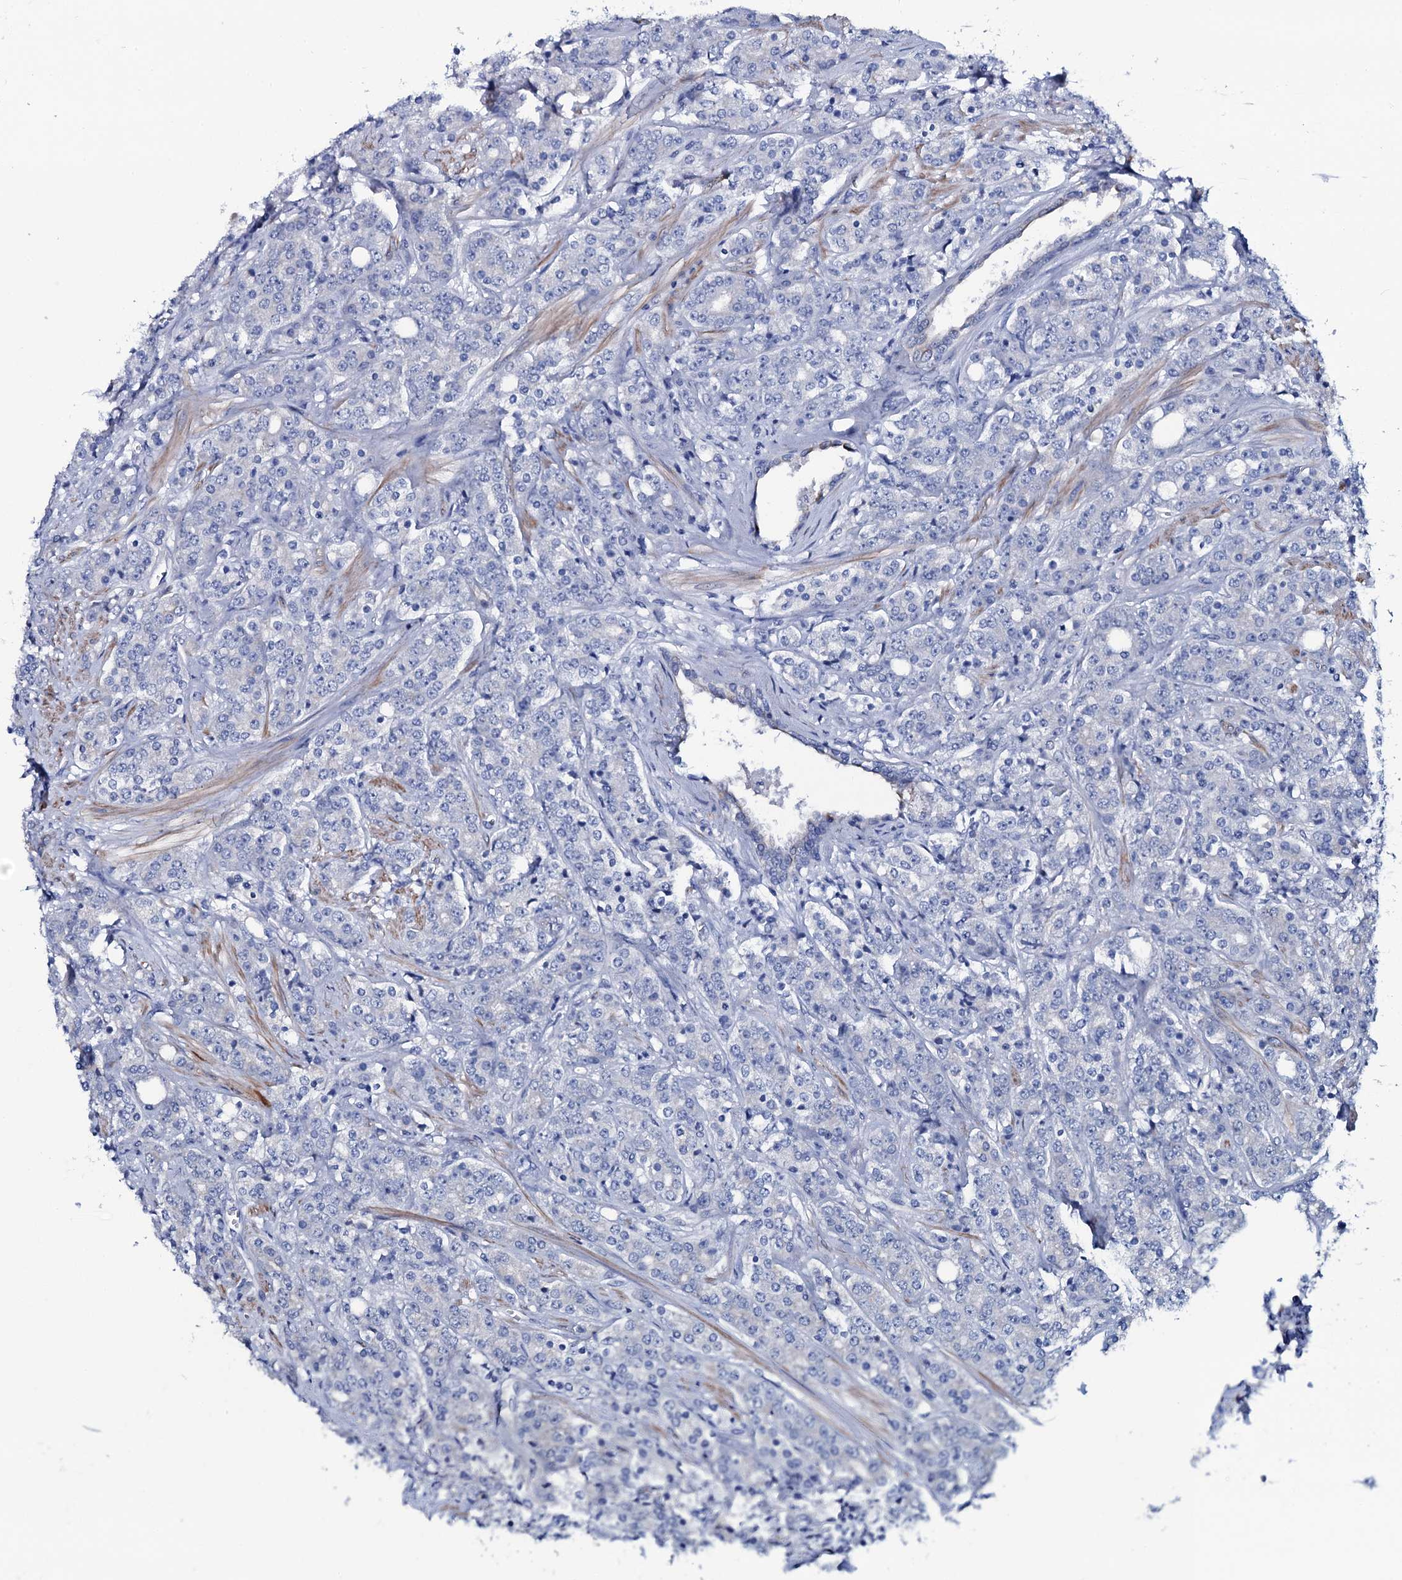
{"staining": {"intensity": "negative", "quantity": "none", "location": "none"}, "tissue": "prostate cancer", "cell_type": "Tumor cells", "image_type": "cancer", "snomed": [{"axis": "morphology", "description": "Adenocarcinoma, High grade"}, {"axis": "topography", "description": "Prostate"}], "caption": "Tumor cells show no significant protein staining in prostate cancer (adenocarcinoma (high-grade)). (DAB immunohistochemistry with hematoxylin counter stain).", "gene": "GYS2", "patient": {"sex": "male", "age": 62}}